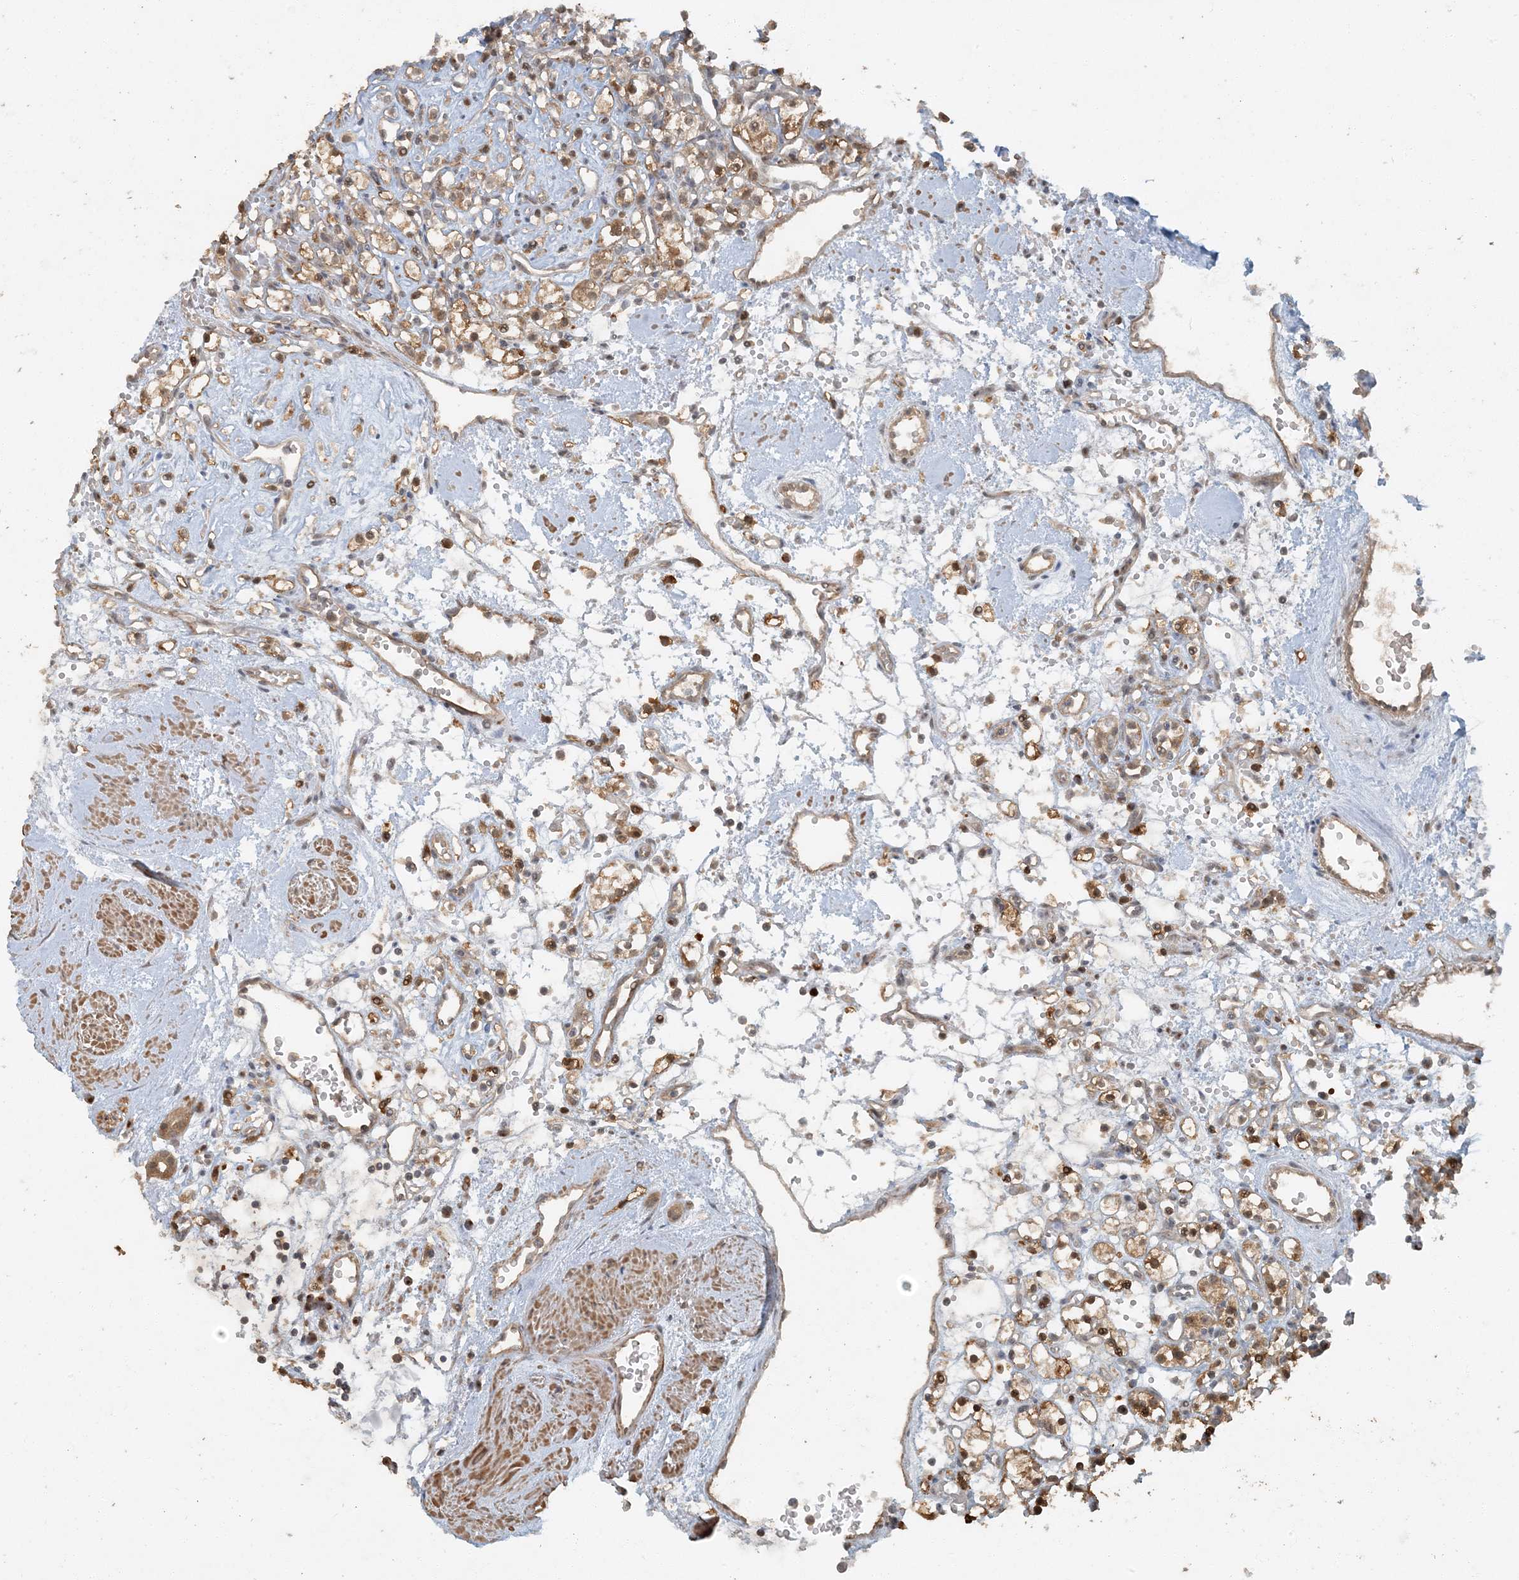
{"staining": {"intensity": "moderate", "quantity": ">75%", "location": "cytoplasmic/membranous,nuclear"}, "tissue": "renal cancer", "cell_type": "Tumor cells", "image_type": "cancer", "snomed": [{"axis": "morphology", "description": "Adenocarcinoma, NOS"}, {"axis": "topography", "description": "Kidney"}], "caption": "The micrograph displays staining of renal adenocarcinoma, revealing moderate cytoplasmic/membranous and nuclear protein positivity (brown color) within tumor cells.", "gene": "AK9", "patient": {"sex": "female", "age": 59}}